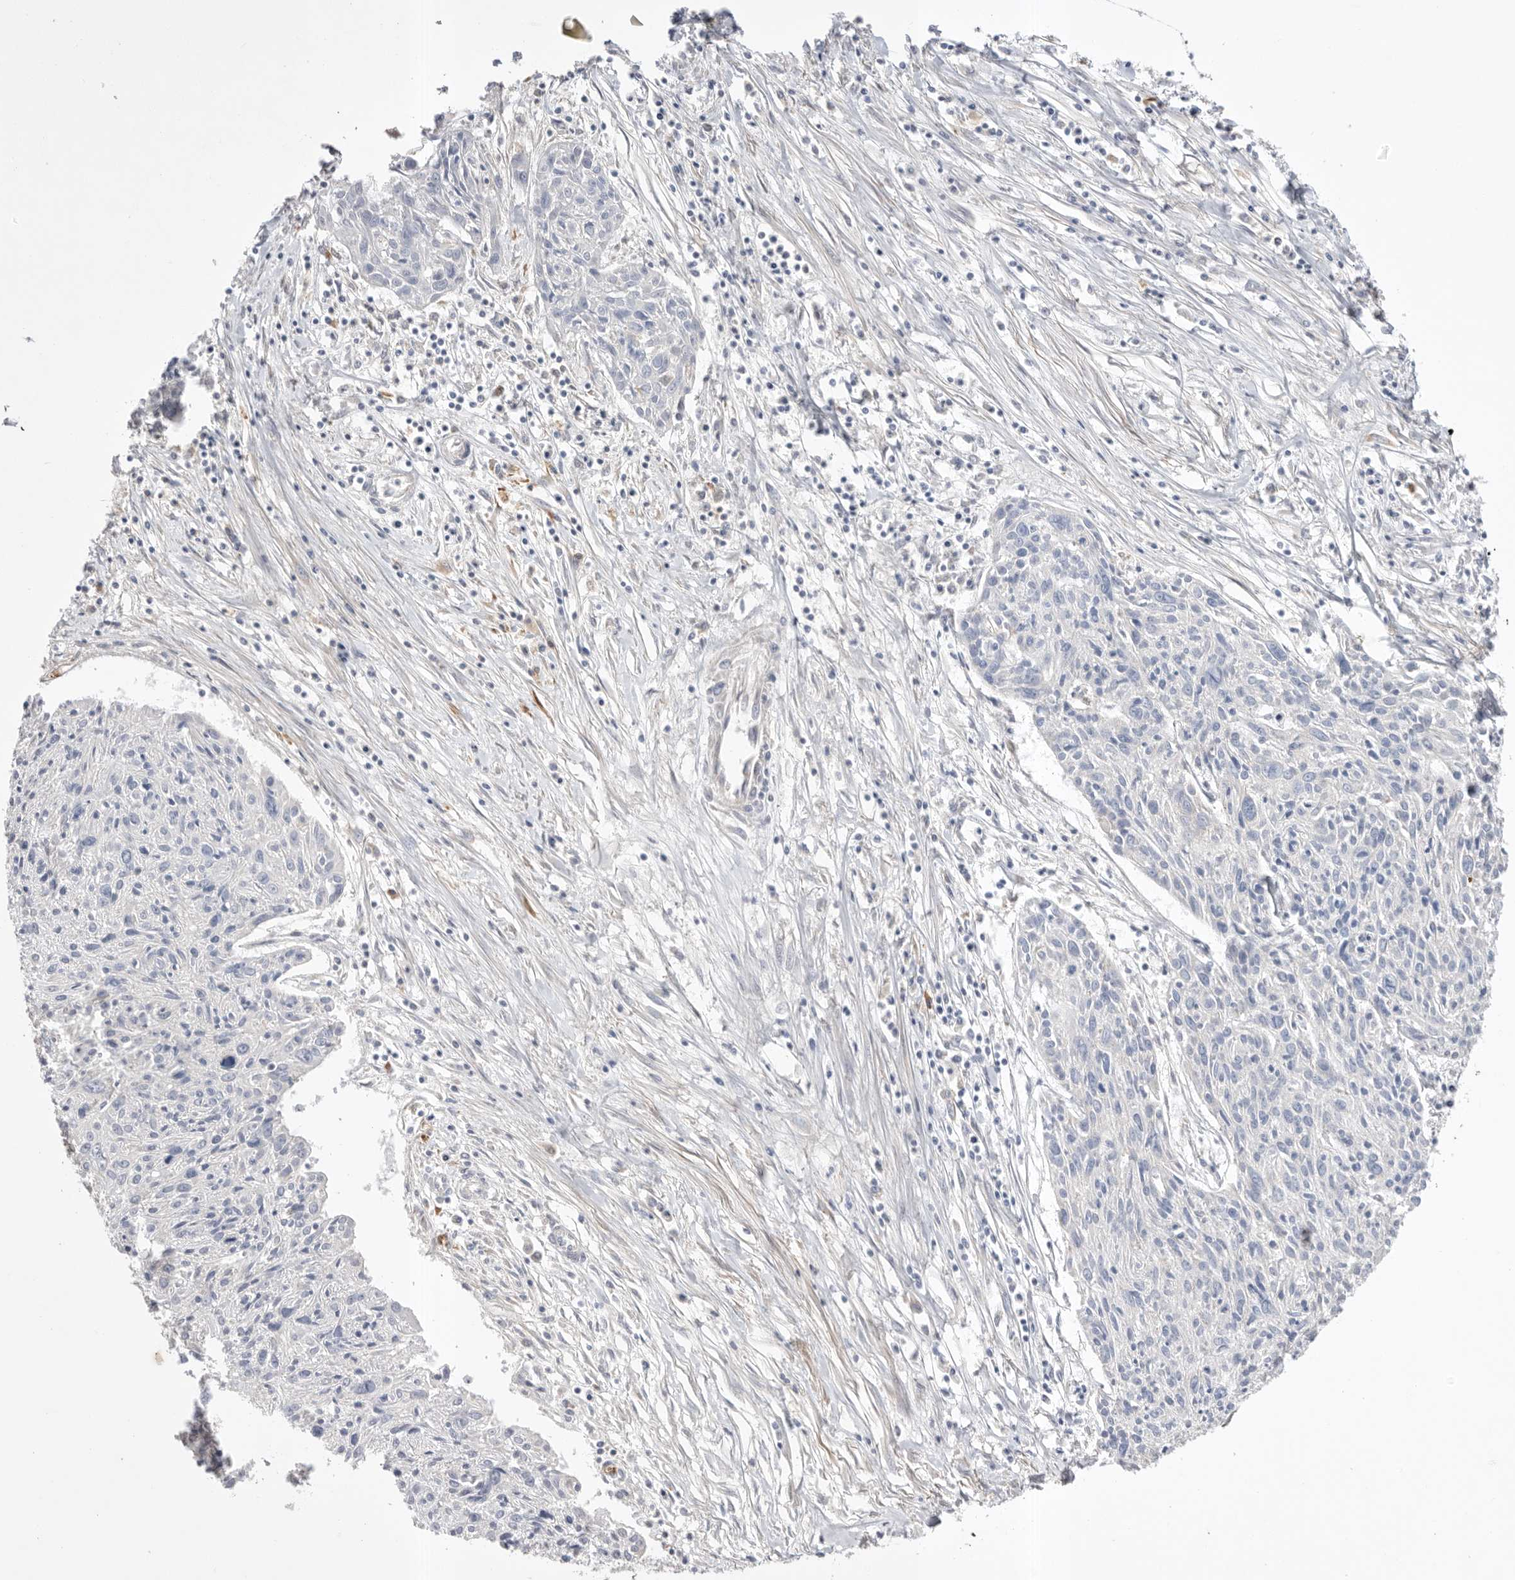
{"staining": {"intensity": "negative", "quantity": "none", "location": "none"}, "tissue": "cervical cancer", "cell_type": "Tumor cells", "image_type": "cancer", "snomed": [{"axis": "morphology", "description": "Squamous cell carcinoma, NOS"}, {"axis": "topography", "description": "Cervix"}], "caption": "The image displays no significant staining in tumor cells of squamous cell carcinoma (cervical).", "gene": "CCDC126", "patient": {"sex": "female", "age": 51}}